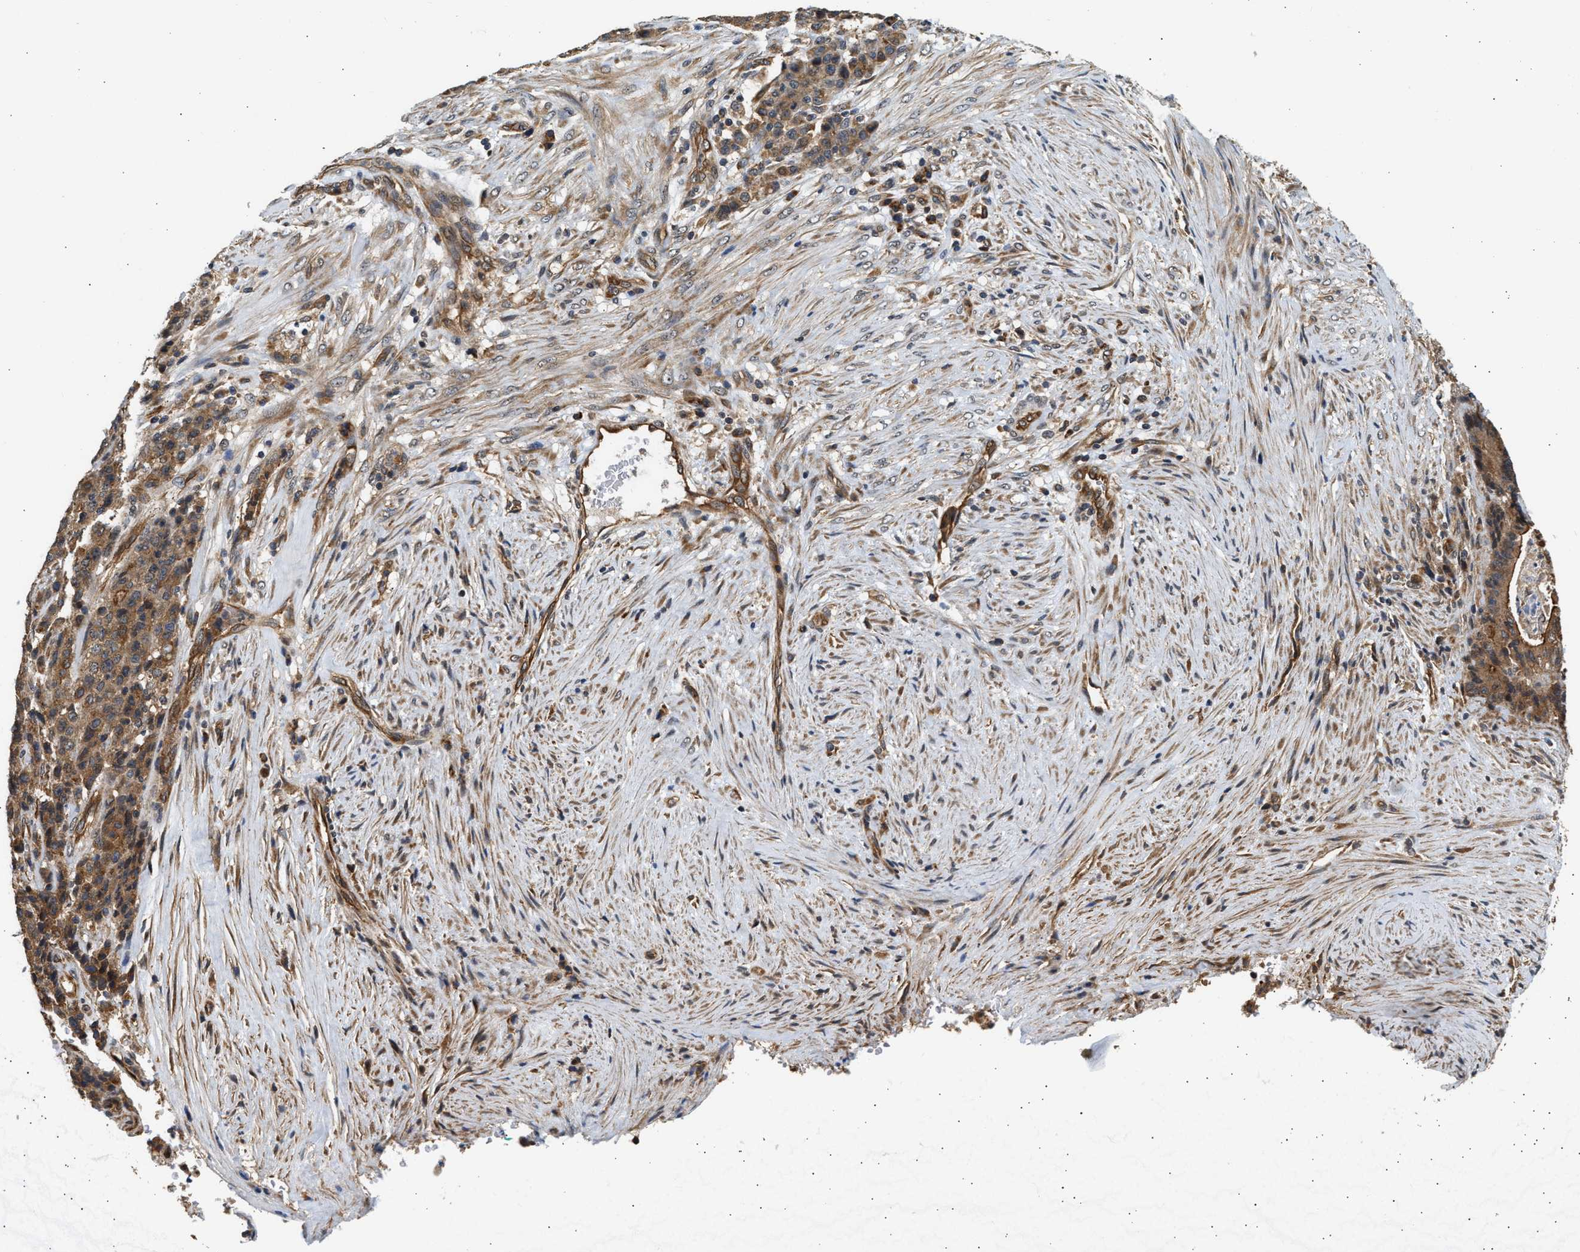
{"staining": {"intensity": "moderate", "quantity": ">75%", "location": "cytoplasmic/membranous"}, "tissue": "stomach cancer", "cell_type": "Tumor cells", "image_type": "cancer", "snomed": [{"axis": "morphology", "description": "Adenocarcinoma, NOS"}, {"axis": "topography", "description": "Stomach"}], "caption": "Stomach cancer stained with a protein marker shows moderate staining in tumor cells.", "gene": "DUSP14", "patient": {"sex": "female", "age": 73}}